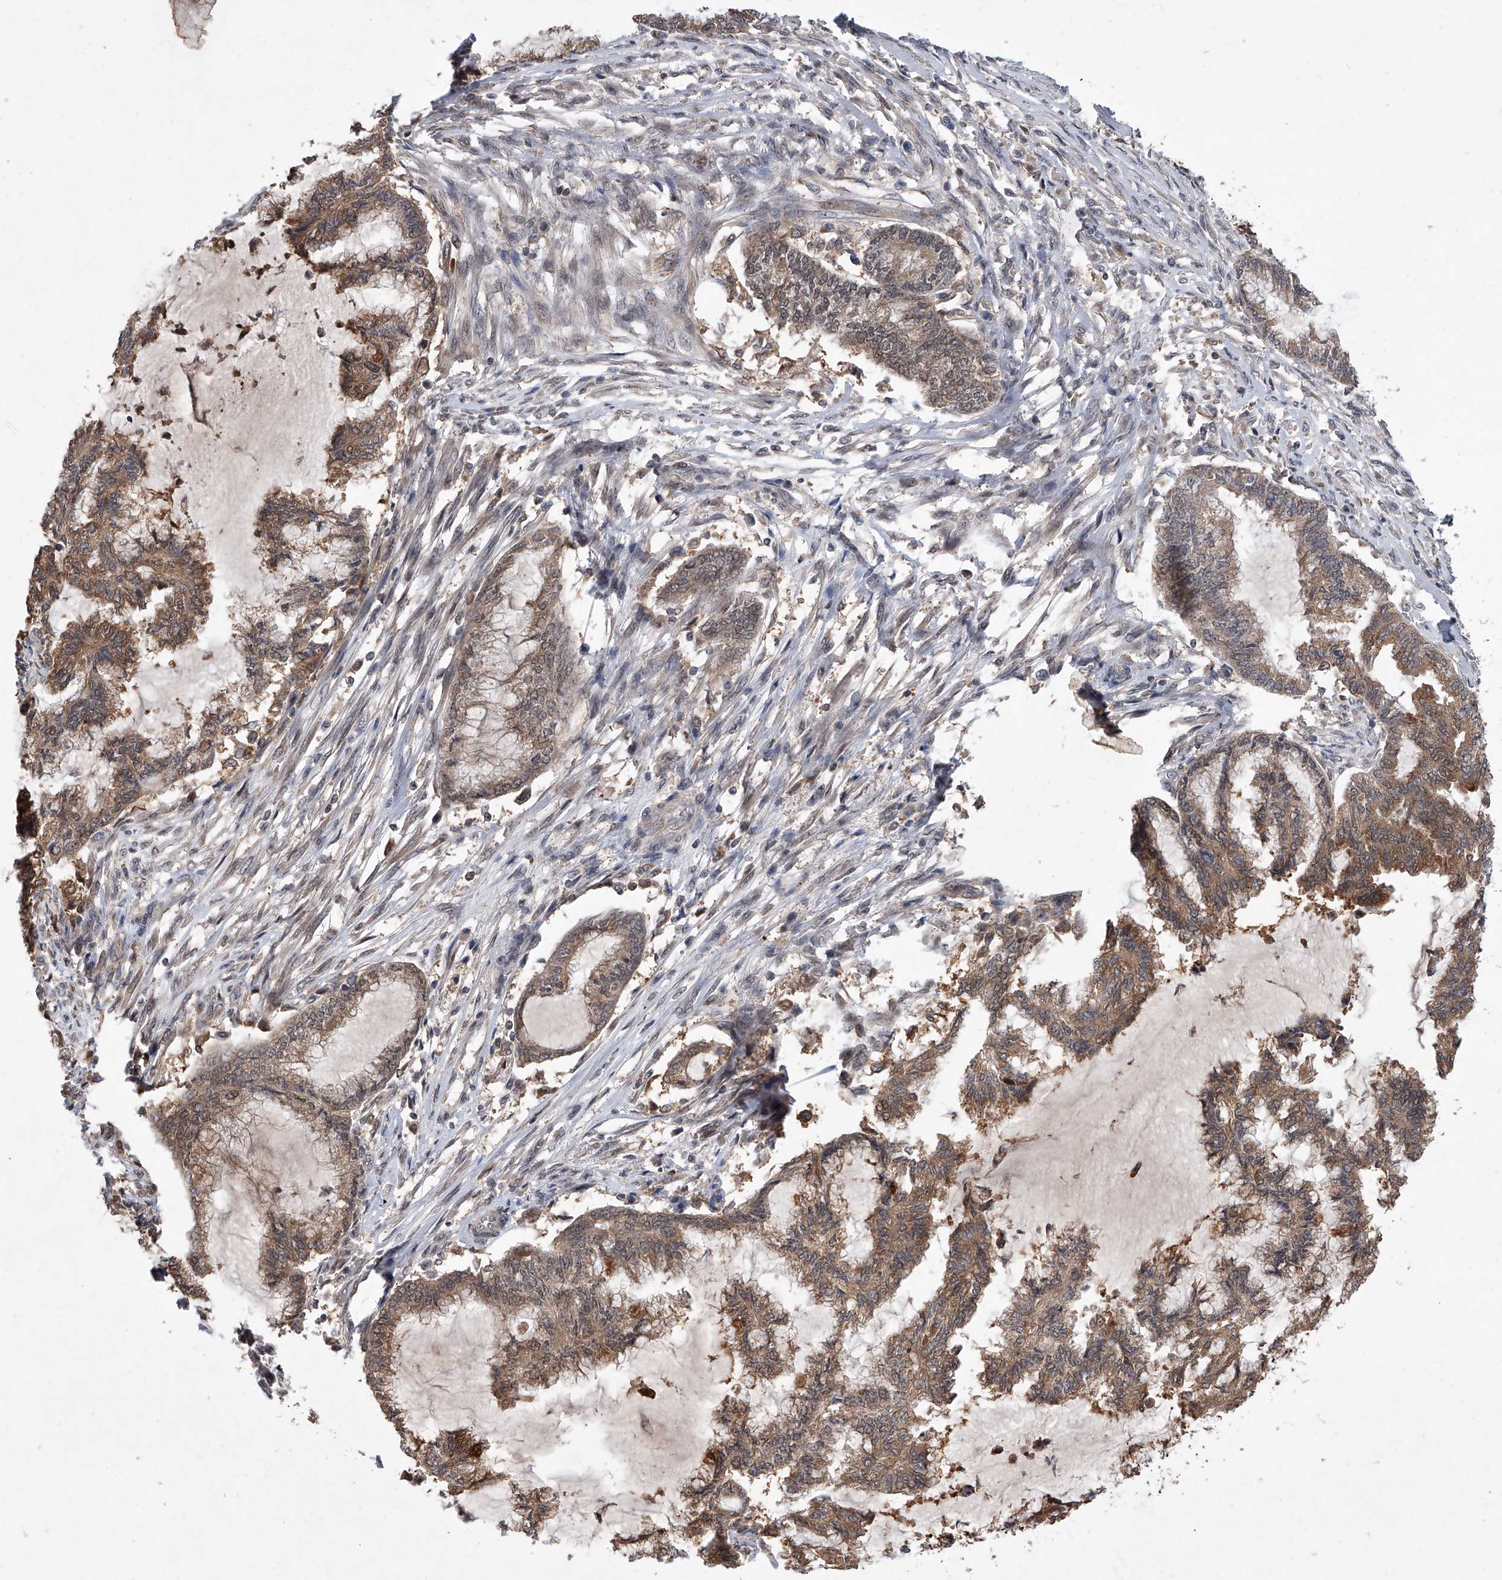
{"staining": {"intensity": "moderate", "quantity": ">75%", "location": "cytoplasmic/membranous"}, "tissue": "endometrial cancer", "cell_type": "Tumor cells", "image_type": "cancer", "snomed": [{"axis": "morphology", "description": "Adenocarcinoma, NOS"}, {"axis": "topography", "description": "Endometrium"}], "caption": "Immunohistochemistry (IHC) of human endometrial cancer (adenocarcinoma) exhibits medium levels of moderate cytoplasmic/membranous positivity in approximately >75% of tumor cells.", "gene": "BHLHE23", "patient": {"sex": "female", "age": 86}}